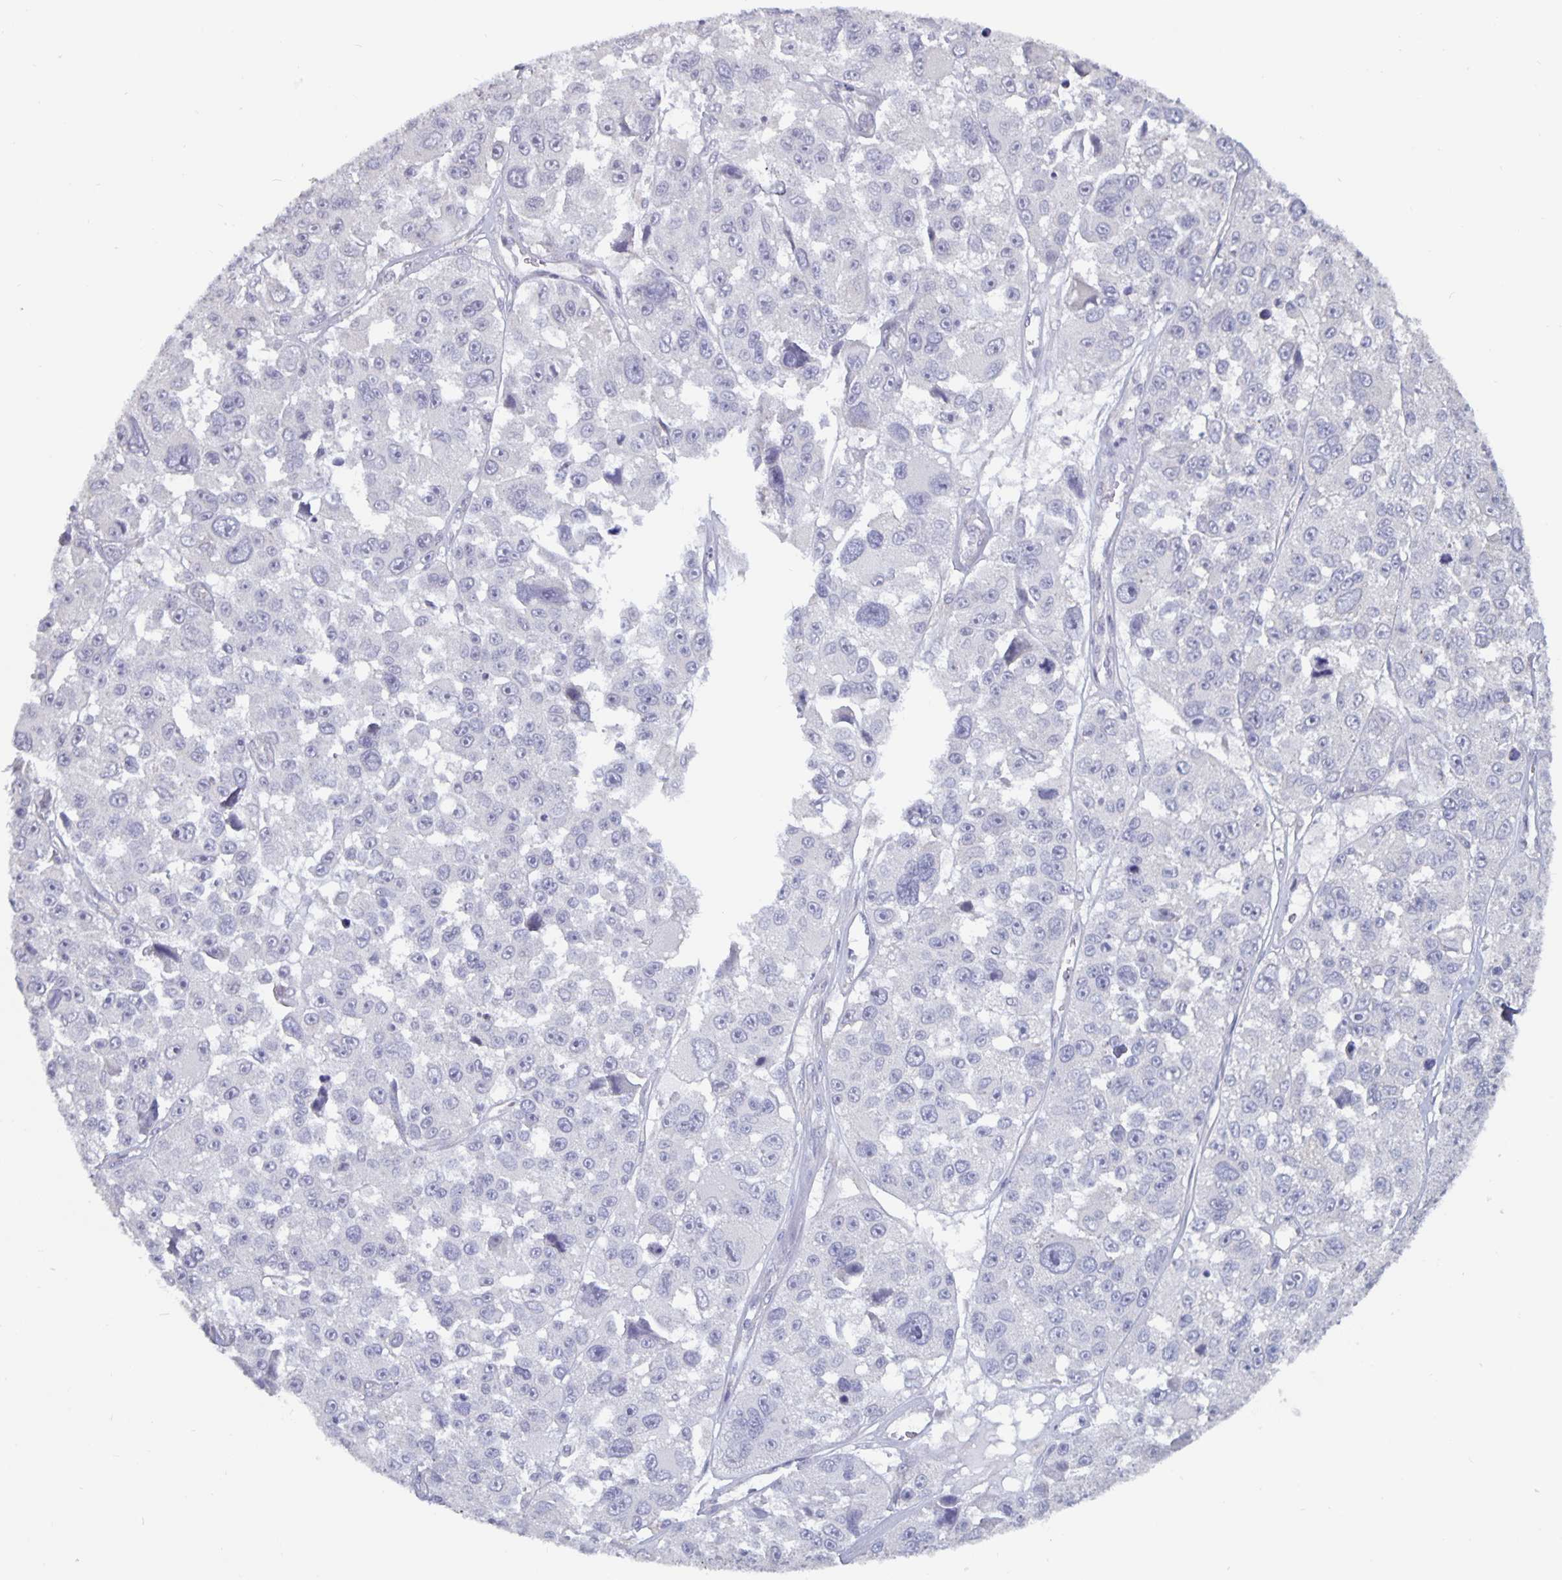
{"staining": {"intensity": "negative", "quantity": "none", "location": "none"}, "tissue": "melanoma", "cell_type": "Tumor cells", "image_type": "cancer", "snomed": [{"axis": "morphology", "description": "Malignant melanoma, NOS"}, {"axis": "topography", "description": "Skin"}], "caption": "DAB immunohistochemical staining of human melanoma exhibits no significant expression in tumor cells. (DAB immunohistochemistry (IHC) visualized using brightfield microscopy, high magnification).", "gene": "PLCB3", "patient": {"sex": "female", "age": 66}}